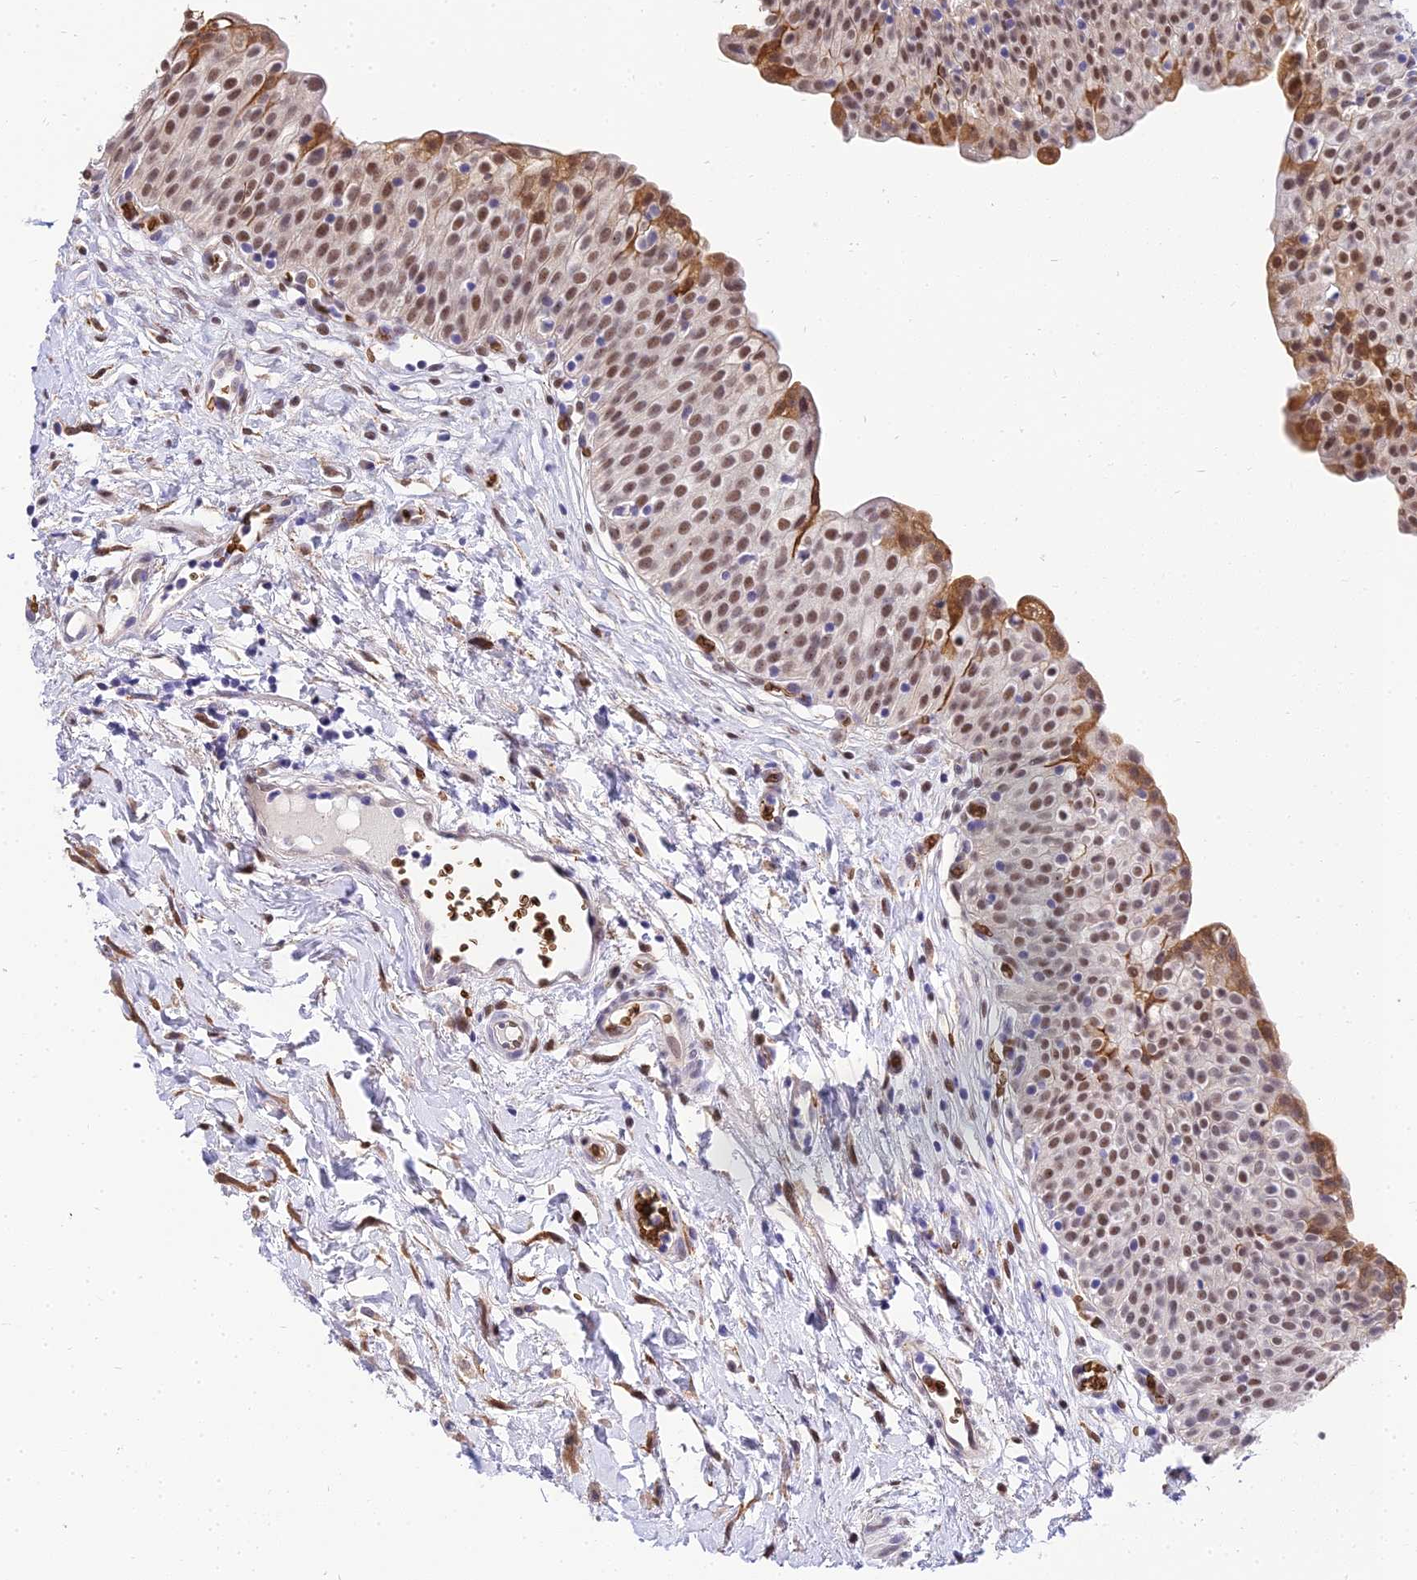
{"staining": {"intensity": "moderate", "quantity": ">75%", "location": "cytoplasmic/membranous,nuclear"}, "tissue": "urinary bladder", "cell_type": "Urothelial cells", "image_type": "normal", "snomed": [{"axis": "morphology", "description": "Normal tissue, NOS"}, {"axis": "topography", "description": "Urinary bladder"}], "caption": "This is a histology image of immunohistochemistry (IHC) staining of benign urinary bladder, which shows moderate staining in the cytoplasmic/membranous,nuclear of urothelial cells.", "gene": "BCL9", "patient": {"sex": "male", "age": 55}}